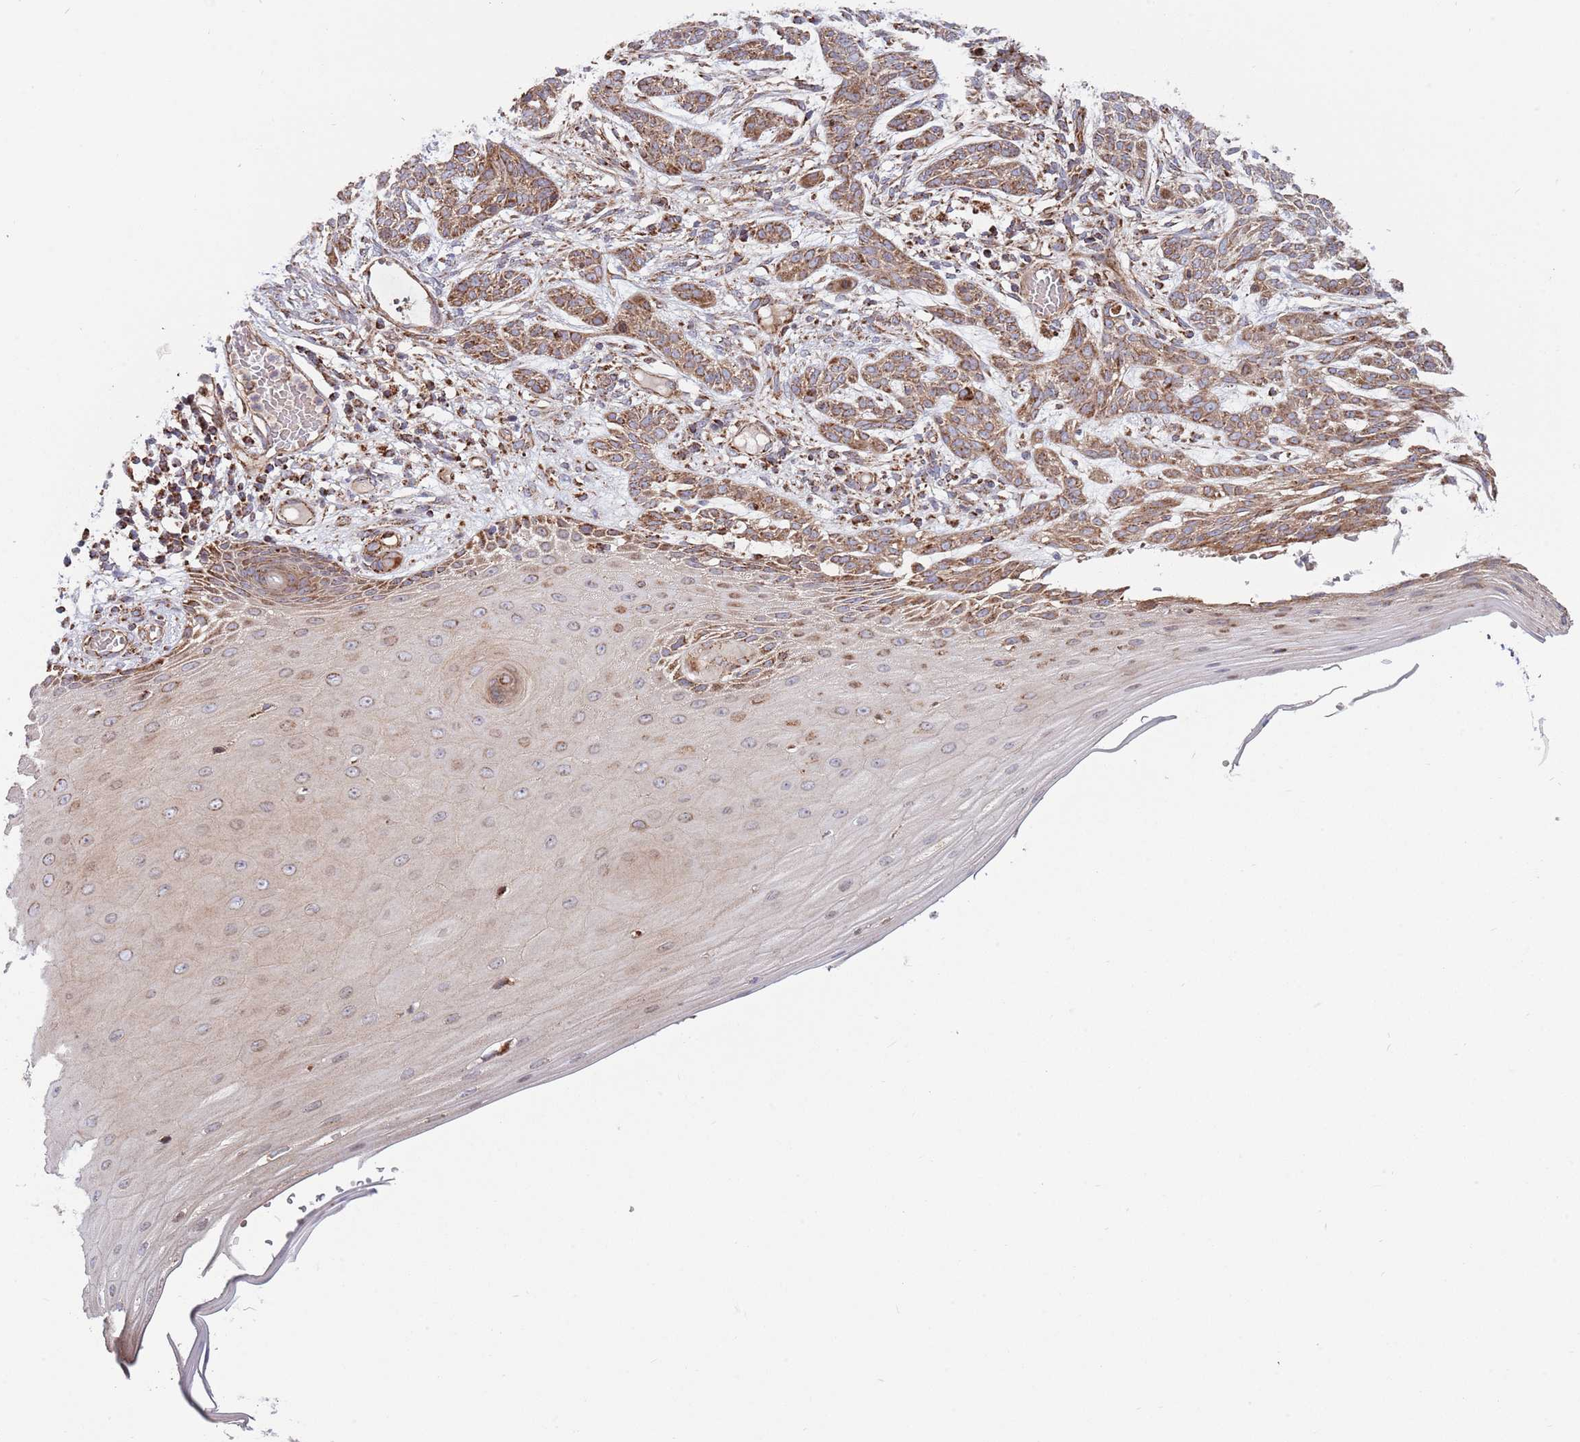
{"staining": {"intensity": "moderate", "quantity": ">75%", "location": "cytoplasmic/membranous"}, "tissue": "skin cancer", "cell_type": "Tumor cells", "image_type": "cancer", "snomed": [{"axis": "morphology", "description": "Basal cell carcinoma"}, {"axis": "topography", "description": "Skin"}], "caption": "This image exhibits IHC staining of human basal cell carcinoma (skin), with medium moderate cytoplasmic/membranous staining in about >75% of tumor cells.", "gene": "ATP5PD", "patient": {"sex": "female", "age": 59}}